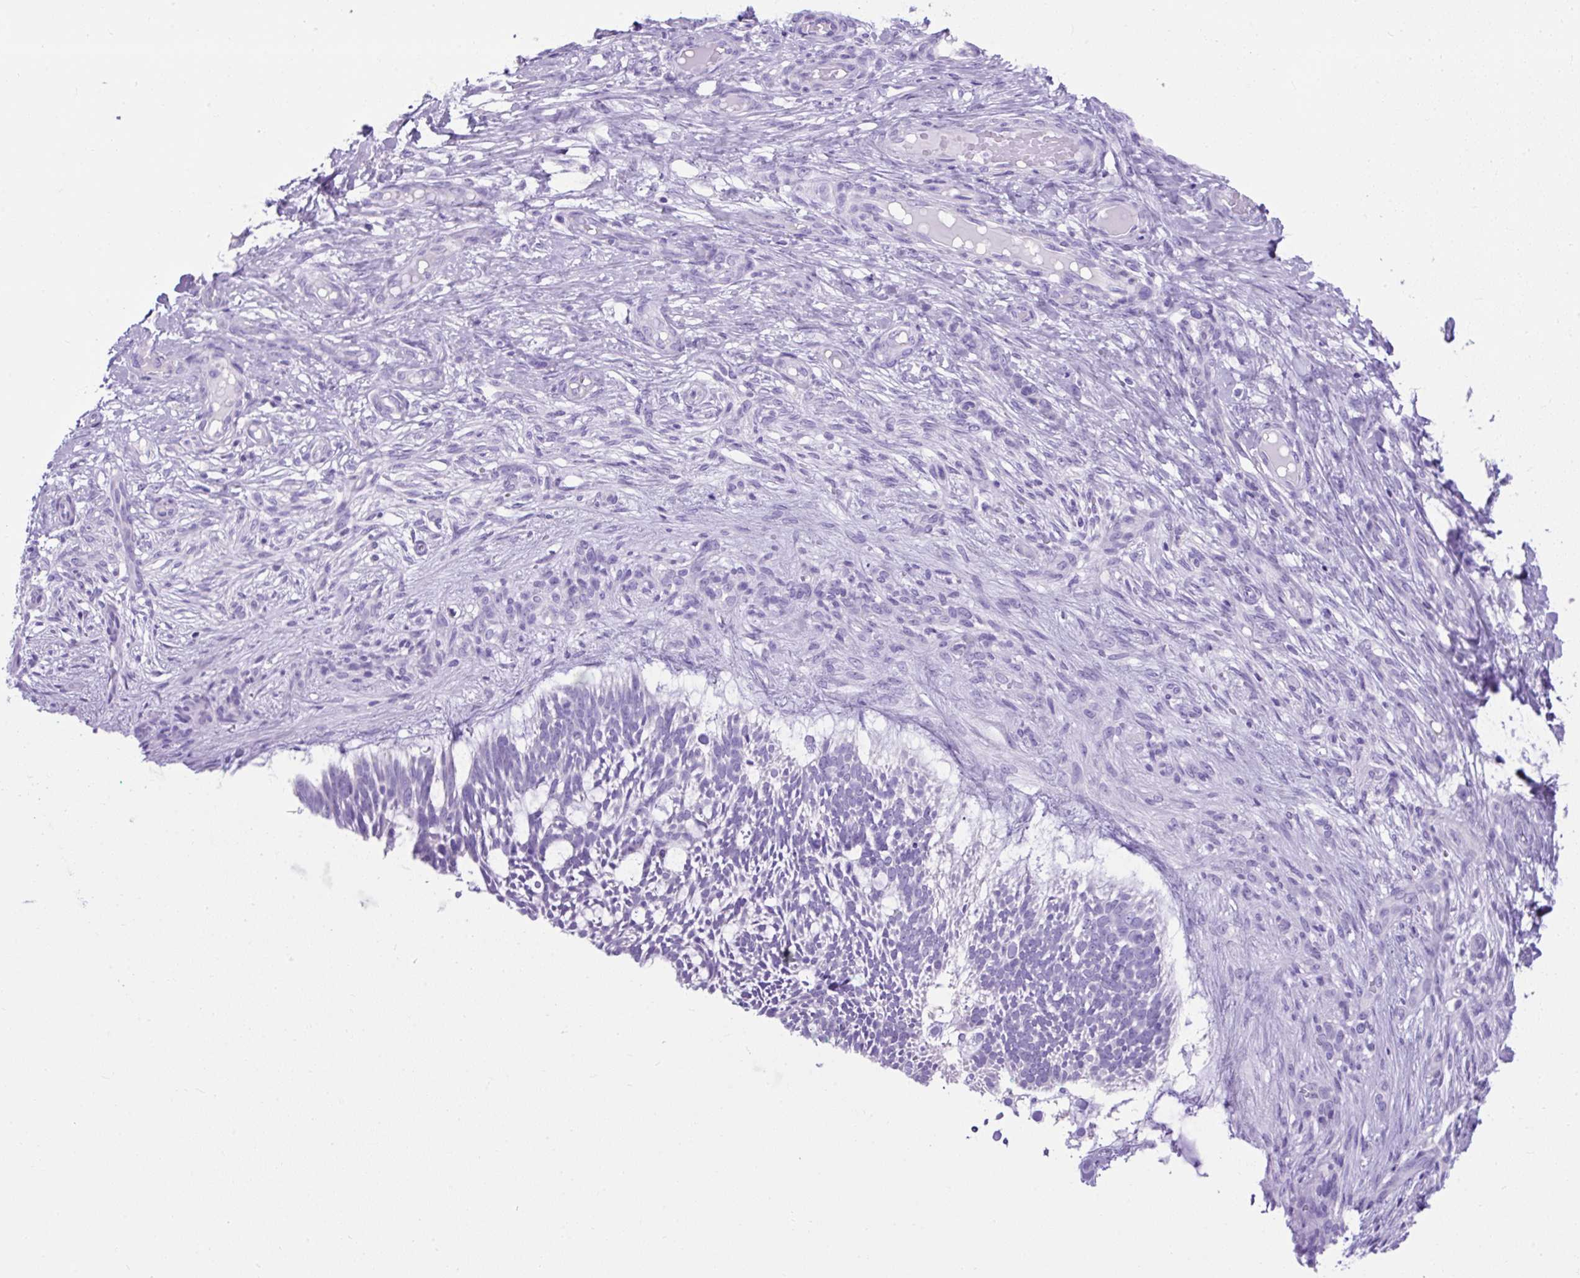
{"staining": {"intensity": "negative", "quantity": "none", "location": "none"}, "tissue": "skin cancer", "cell_type": "Tumor cells", "image_type": "cancer", "snomed": [{"axis": "morphology", "description": "Basal cell carcinoma"}, {"axis": "topography", "description": "Skin"}], "caption": "Human basal cell carcinoma (skin) stained for a protein using immunohistochemistry reveals no staining in tumor cells.", "gene": "KRT12", "patient": {"sex": "male", "age": 88}}